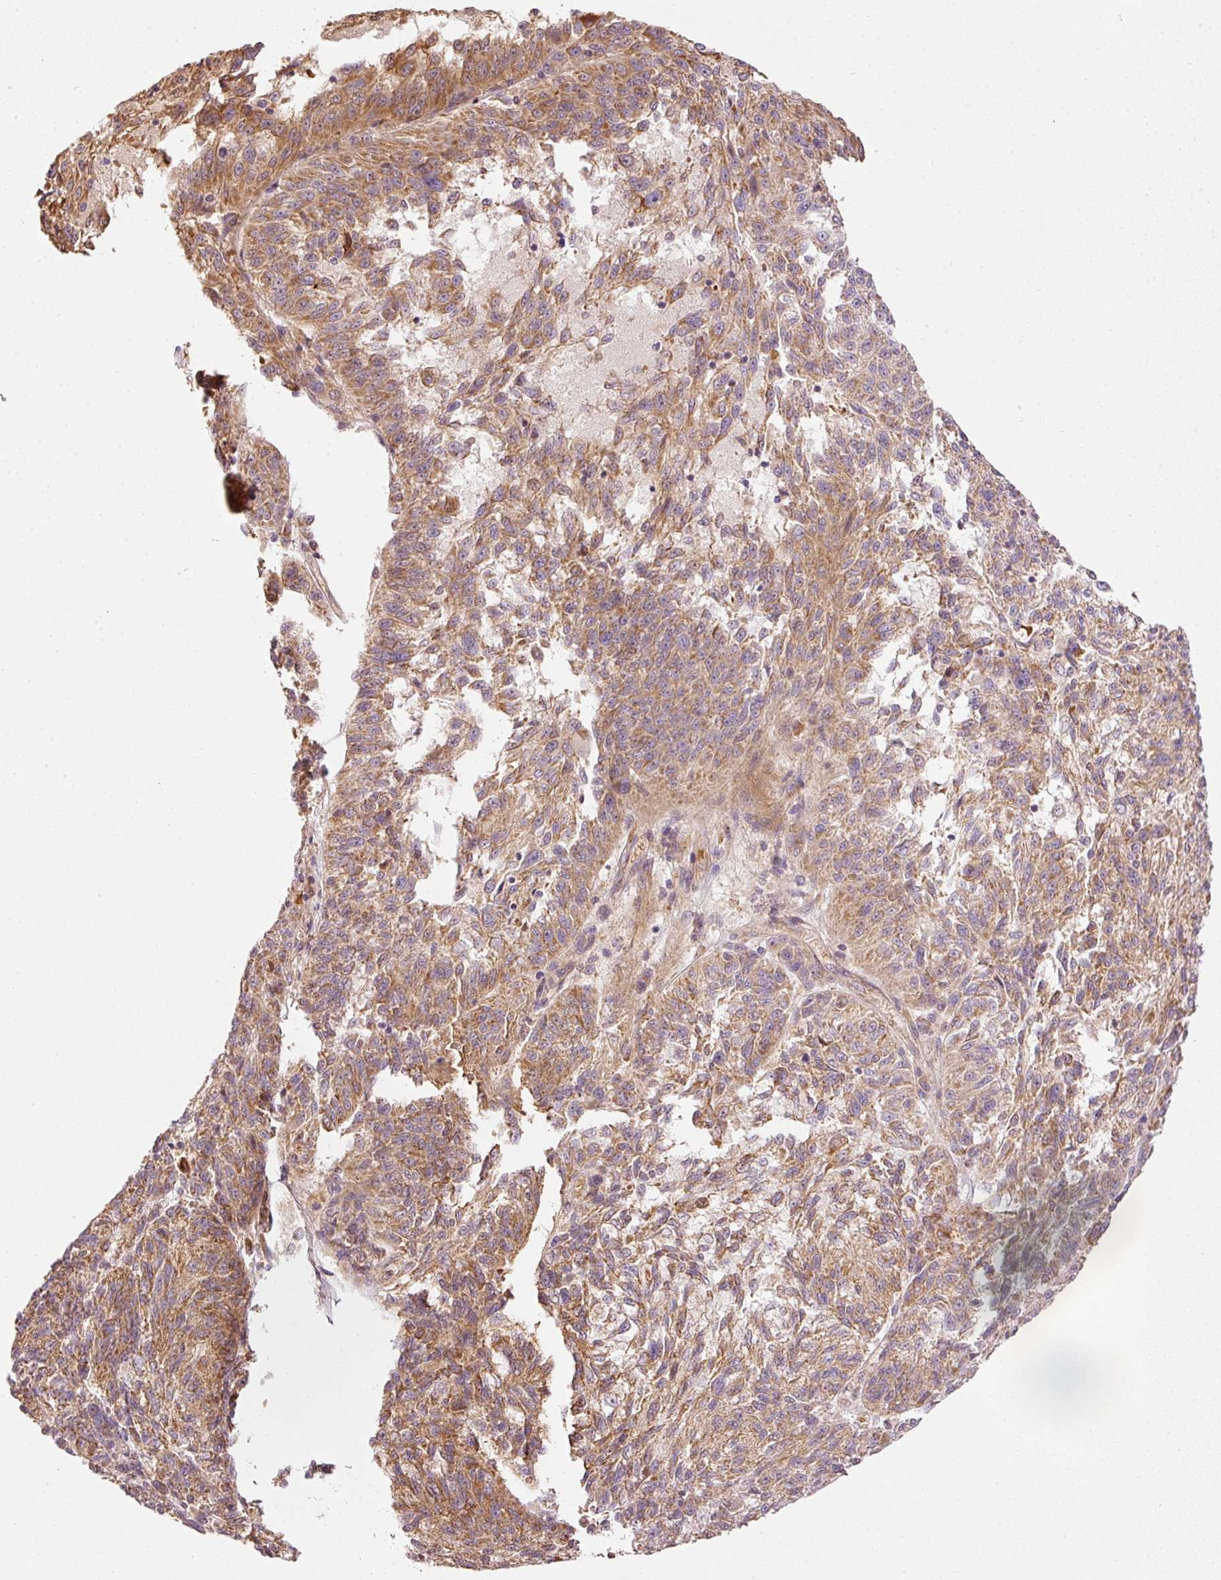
{"staining": {"intensity": "moderate", "quantity": ">75%", "location": "cytoplasmic/membranous"}, "tissue": "melanoma", "cell_type": "Tumor cells", "image_type": "cancer", "snomed": [{"axis": "morphology", "description": "Malignant melanoma, NOS"}, {"axis": "topography", "description": "Skin"}], "caption": "The image displays immunohistochemical staining of malignant melanoma. There is moderate cytoplasmic/membranous staining is seen in about >75% of tumor cells.", "gene": "SERPING1", "patient": {"sex": "male", "age": 53}}